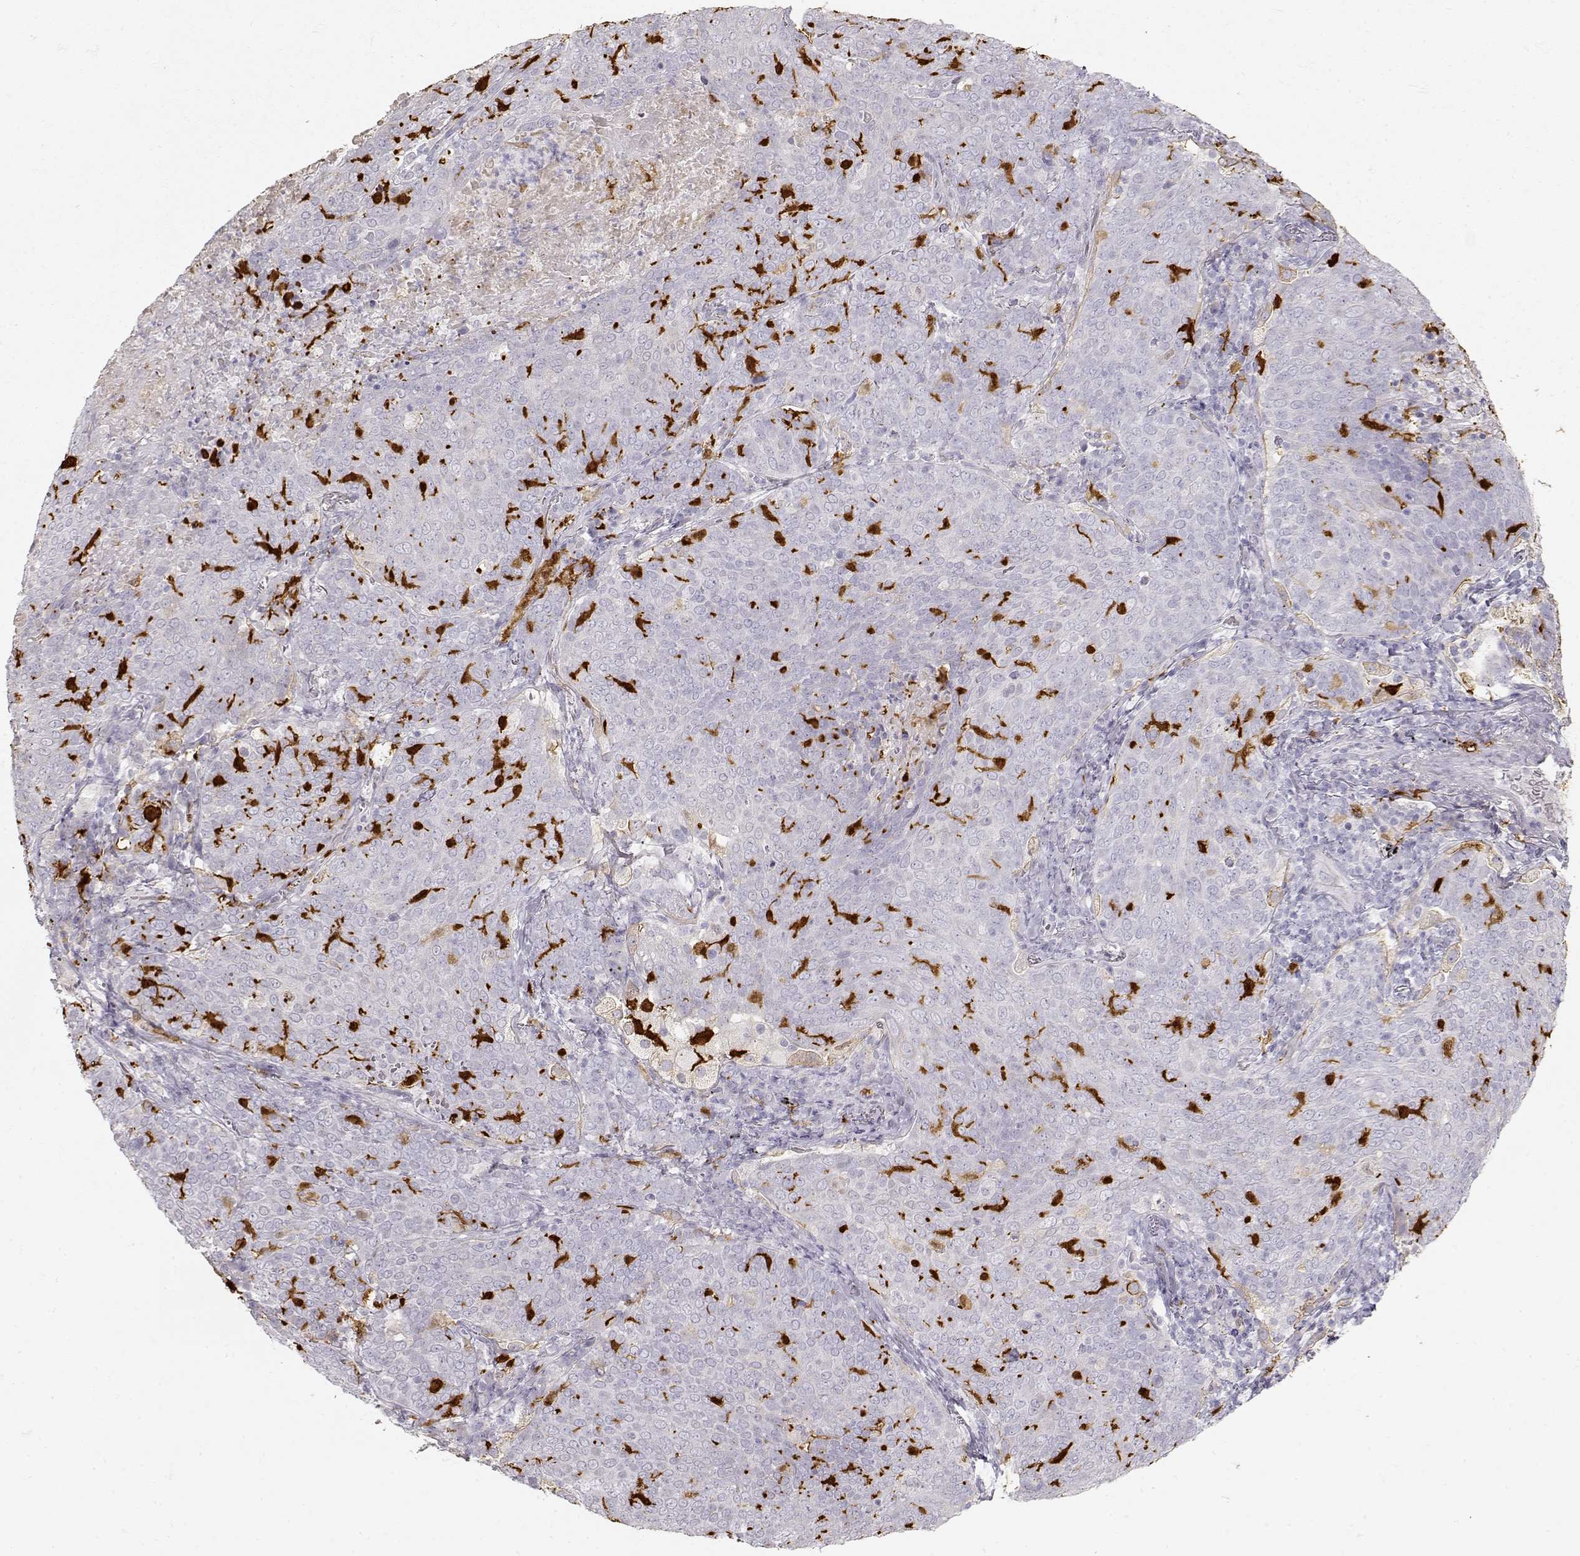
{"staining": {"intensity": "negative", "quantity": "none", "location": "none"}, "tissue": "lung cancer", "cell_type": "Tumor cells", "image_type": "cancer", "snomed": [{"axis": "morphology", "description": "Squamous cell carcinoma, NOS"}, {"axis": "topography", "description": "Lung"}], "caption": "The histopathology image displays no significant expression in tumor cells of lung cancer (squamous cell carcinoma). (Brightfield microscopy of DAB IHC at high magnification).", "gene": "S100B", "patient": {"sex": "male", "age": 82}}